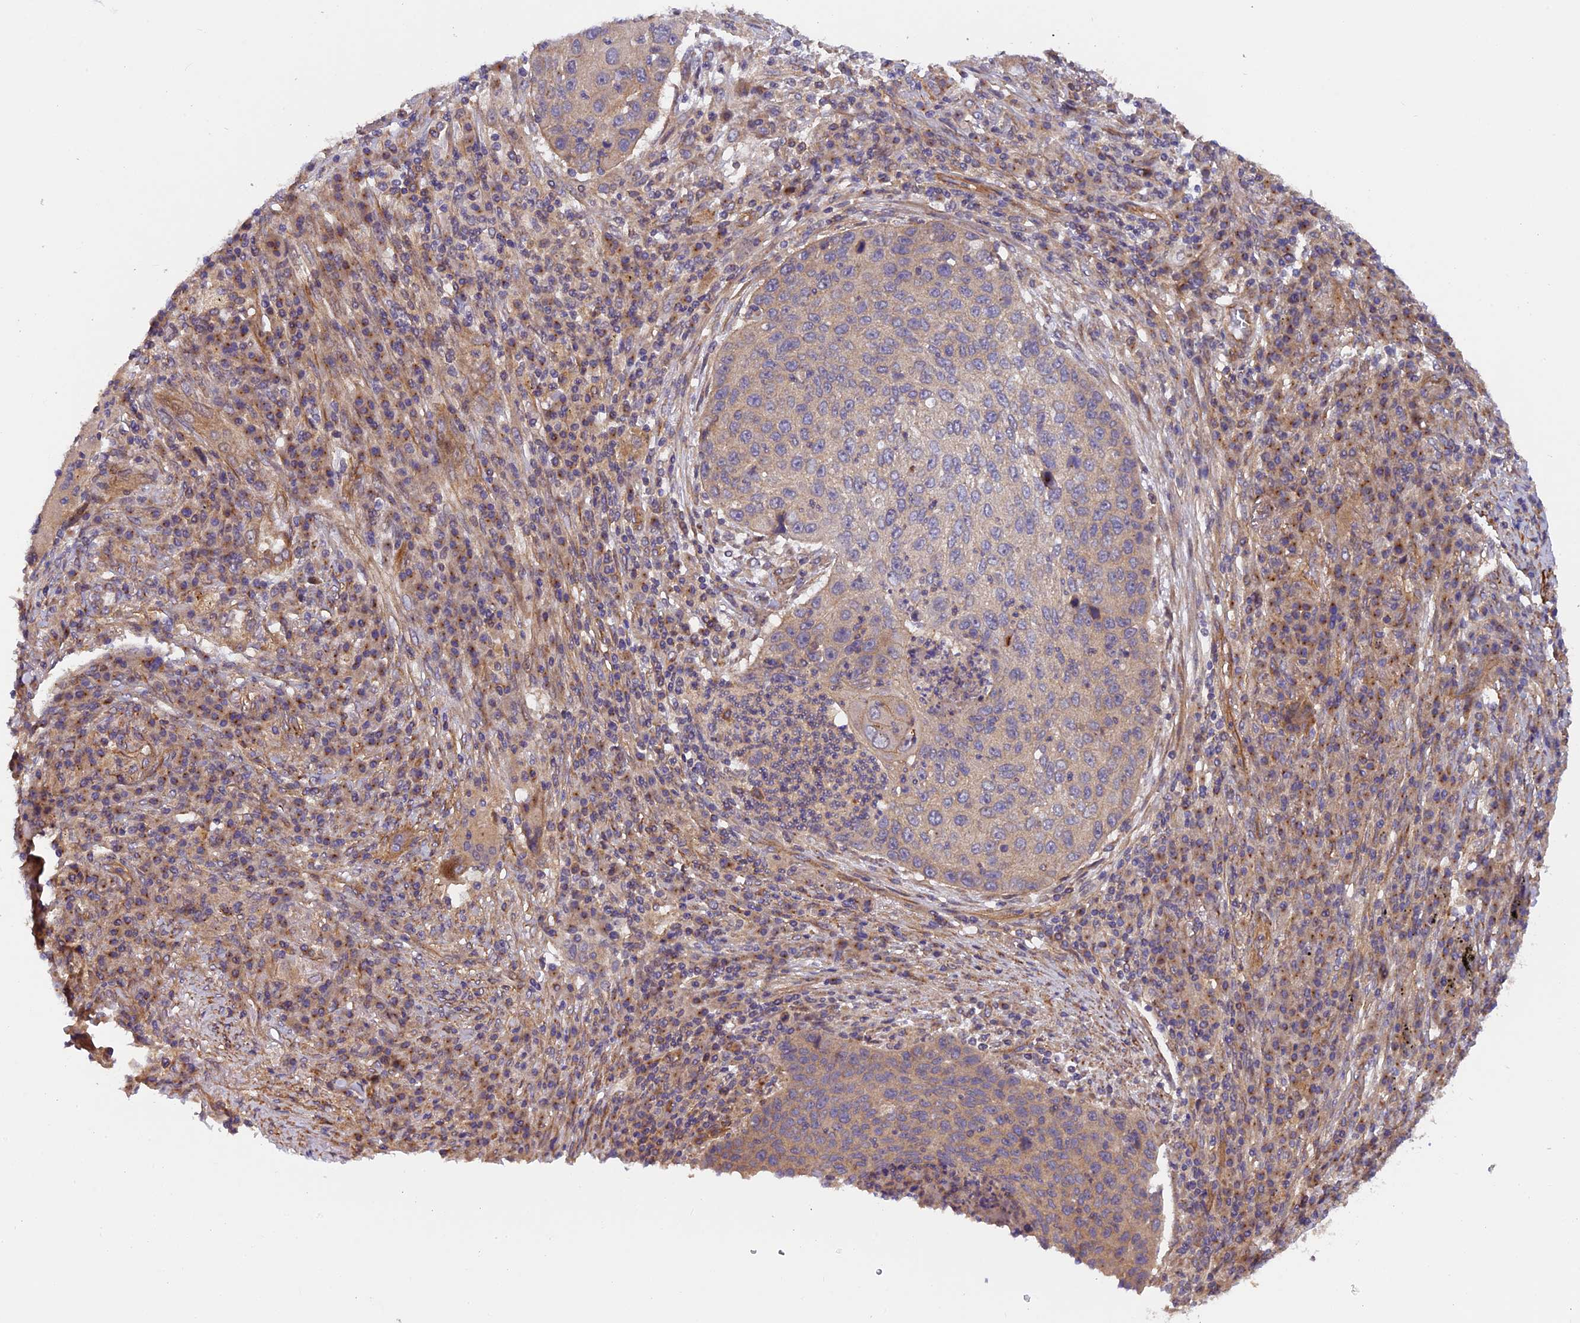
{"staining": {"intensity": "weak", "quantity": "25%-75%", "location": "cytoplasmic/membranous"}, "tissue": "lung cancer", "cell_type": "Tumor cells", "image_type": "cancer", "snomed": [{"axis": "morphology", "description": "Squamous cell carcinoma, NOS"}, {"axis": "topography", "description": "Lung"}], "caption": "About 25%-75% of tumor cells in squamous cell carcinoma (lung) demonstrate weak cytoplasmic/membranous protein positivity as visualized by brown immunohistochemical staining.", "gene": "ADAMTS15", "patient": {"sex": "female", "age": 63}}